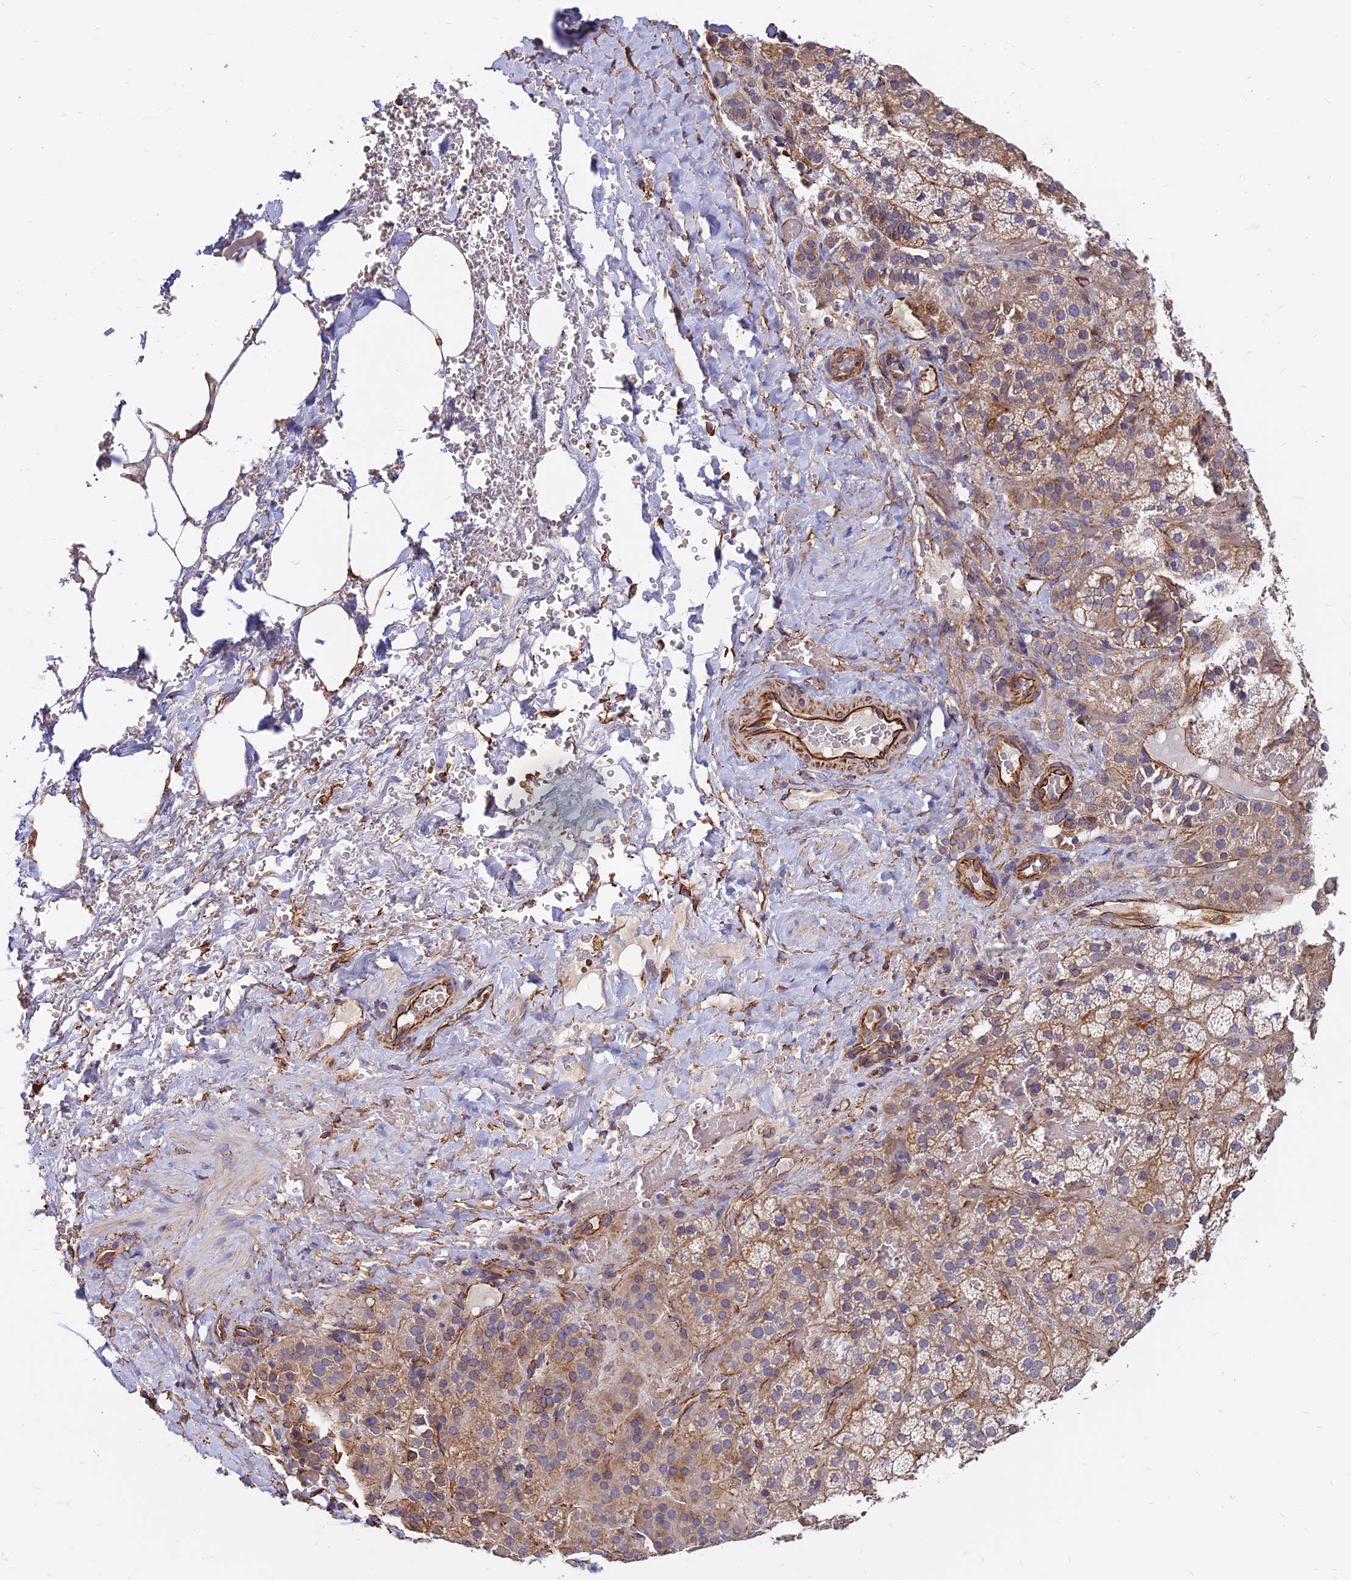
{"staining": {"intensity": "moderate", "quantity": ">75%", "location": "cytoplasmic/membranous"}, "tissue": "adrenal gland", "cell_type": "Glandular cells", "image_type": "normal", "snomed": [{"axis": "morphology", "description": "Normal tissue, NOS"}, {"axis": "topography", "description": "Adrenal gland"}], "caption": "IHC of benign adrenal gland reveals medium levels of moderate cytoplasmic/membranous expression in about >75% of glandular cells. The staining is performed using DAB (3,3'-diaminobenzidine) brown chromogen to label protein expression. The nuclei are counter-stained blue using hematoxylin.", "gene": "CDK18", "patient": {"sex": "male", "age": 57}}